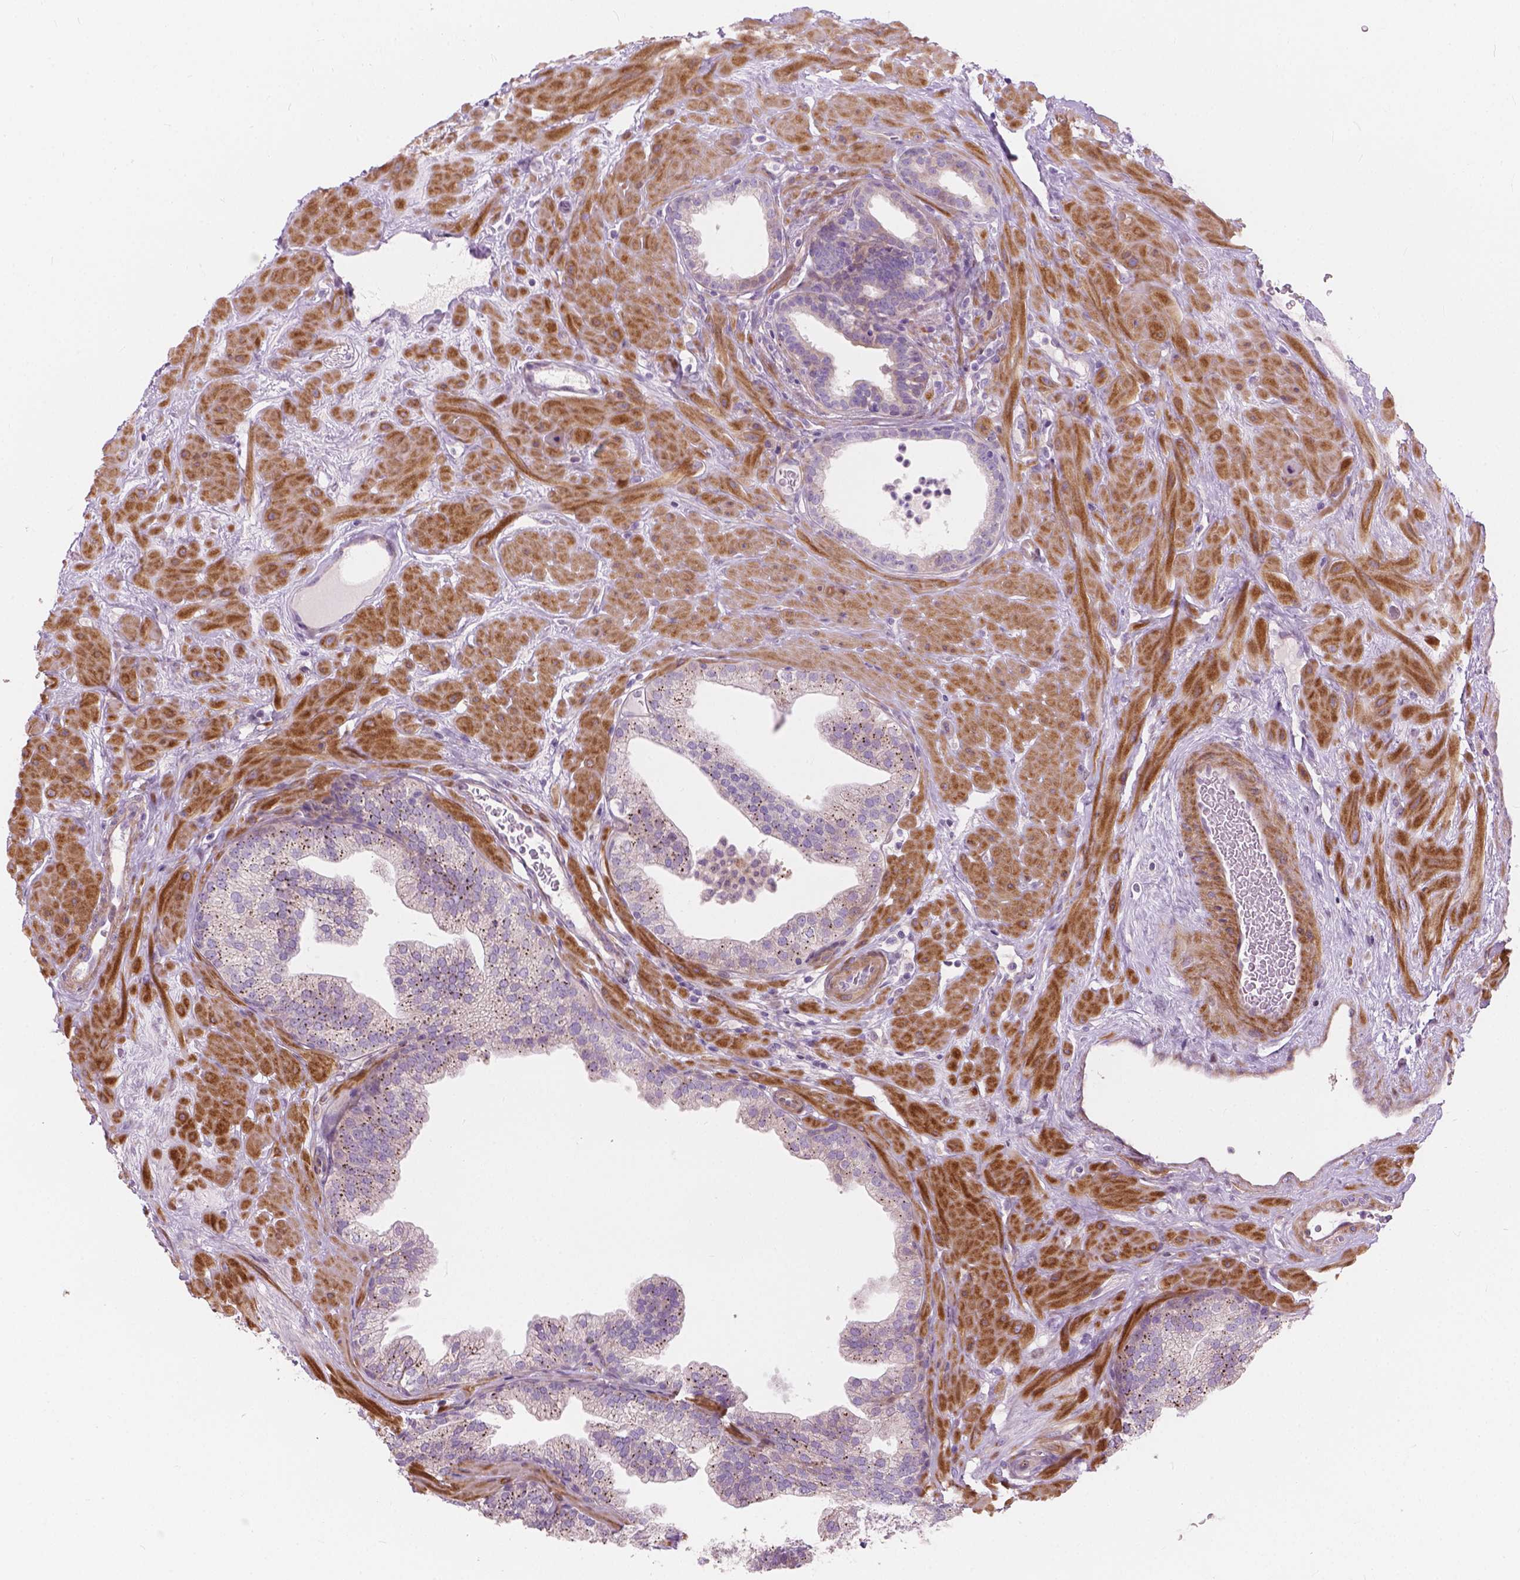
{"staining": {"intensity": "weak", "quantity": "<25%", "location": "cytoplasmic/membranous"}, "tissue": "prostate", "cell_type": "Glandular cells", "image_type": "normal", "snomed": [{"axis": "morphology", "description": "Normal tissue, NOS"}, {"axis": "topography", "description": "Prostate"}], "caption": "Micrograph shows no significant protein staining in glandular cells of unremarkable prostate.", "gene": "MORN1", "patient": {"sex": "male", "age": 37}}